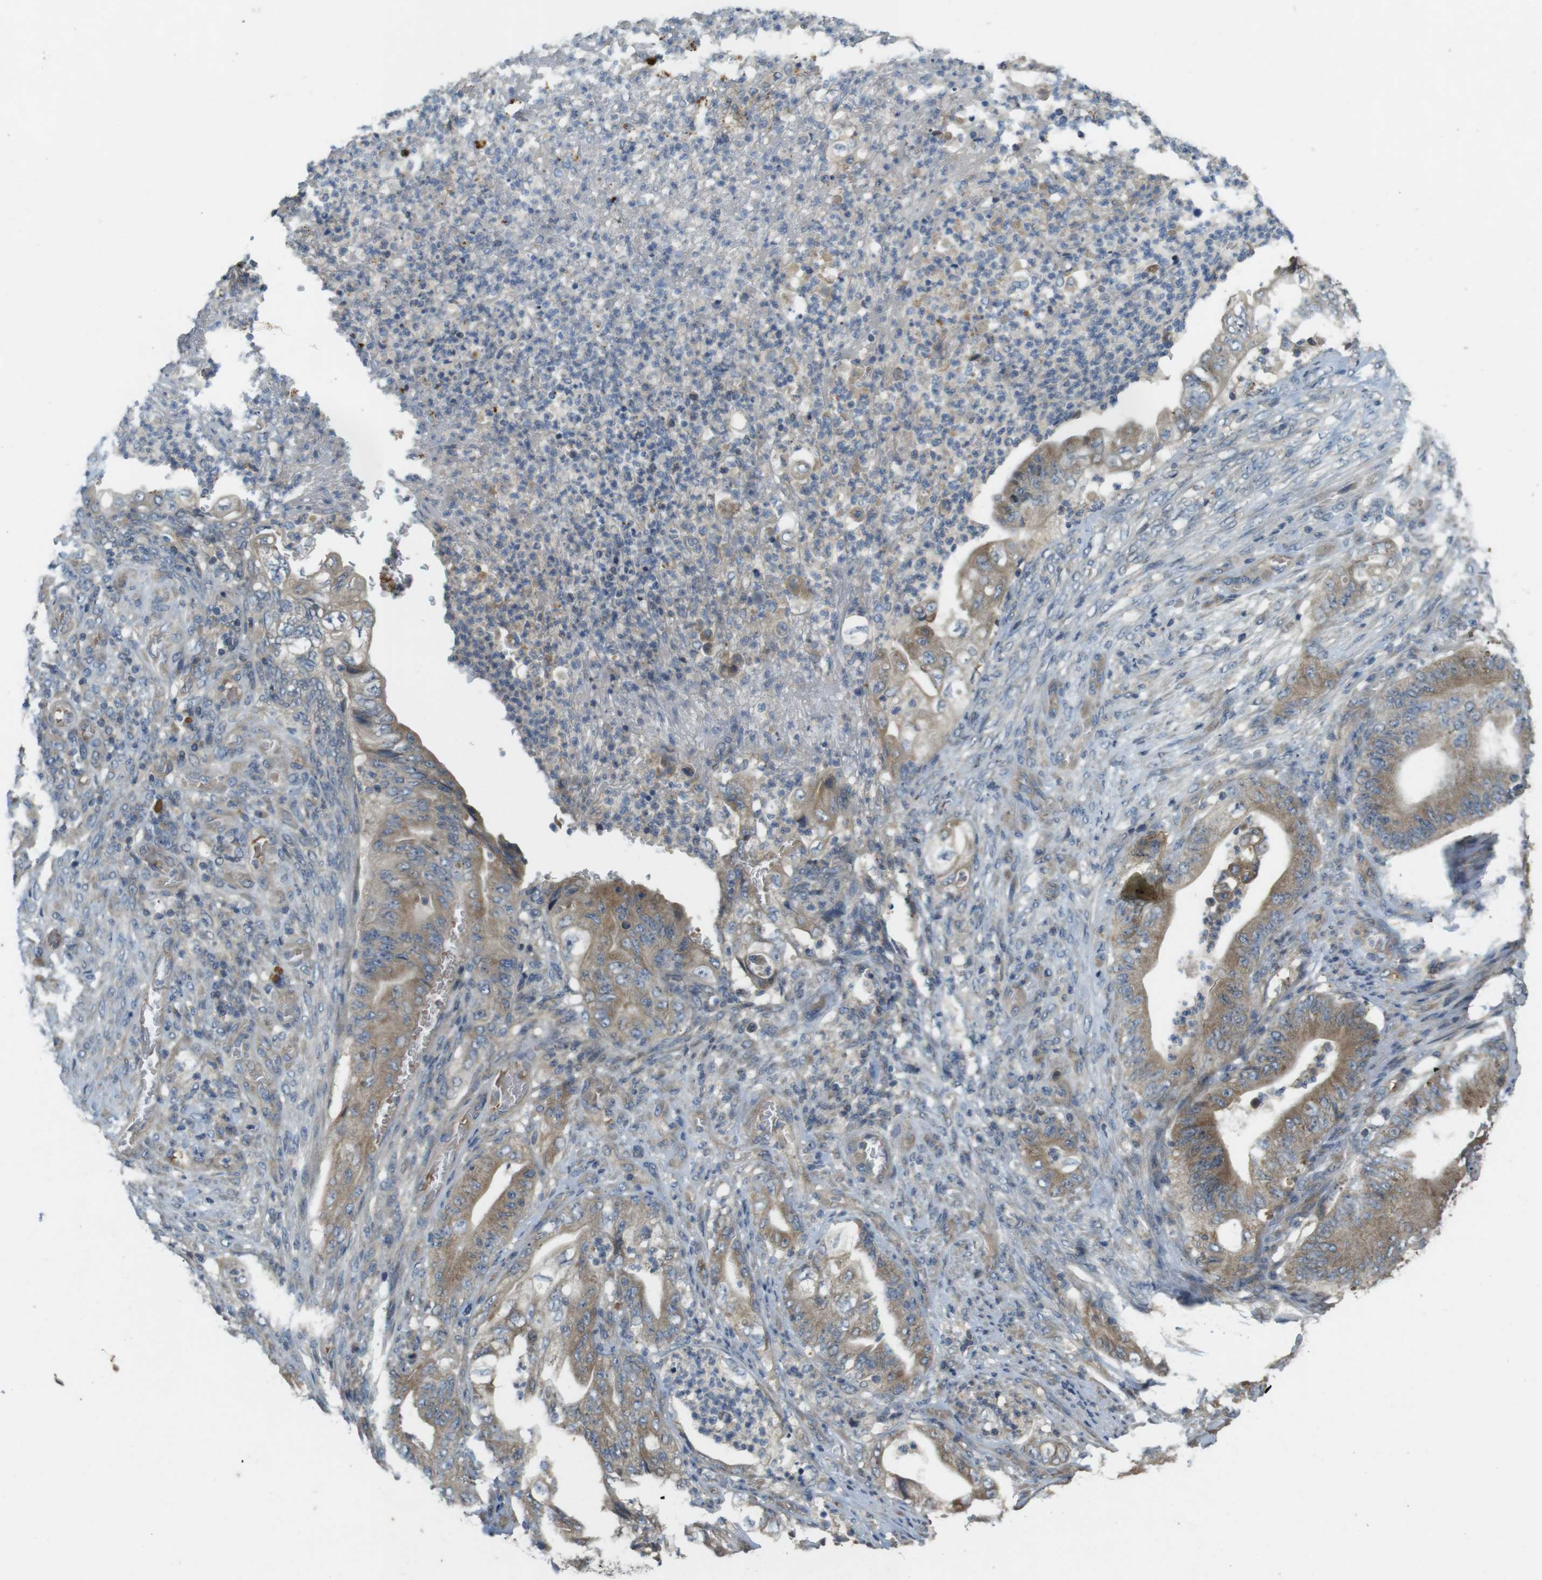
{"staining": {"intensity": "moderate", "quantity": ">75%", "location": "cytoplasmic/membranous"}, "tissue": "stomach cancer", "cell_type": "Tumor cells", "image_type": "cancer", "snomed": [{"axis": "morphology", "description": "Adenocarcinoma, NOS"}, {"axis": "topography", "description": "Stomach"}], "caption": "This histopathology image exhibits stomach adenocarcinoma stained with IHC to label a protein in brown. The cytoplasmic/membranous of tumor cells show moderate positivity for the protein. Nuclei are counter-stained blue.", "gene": "CLTC", "patient": {"sex": "female", "age": 73}}